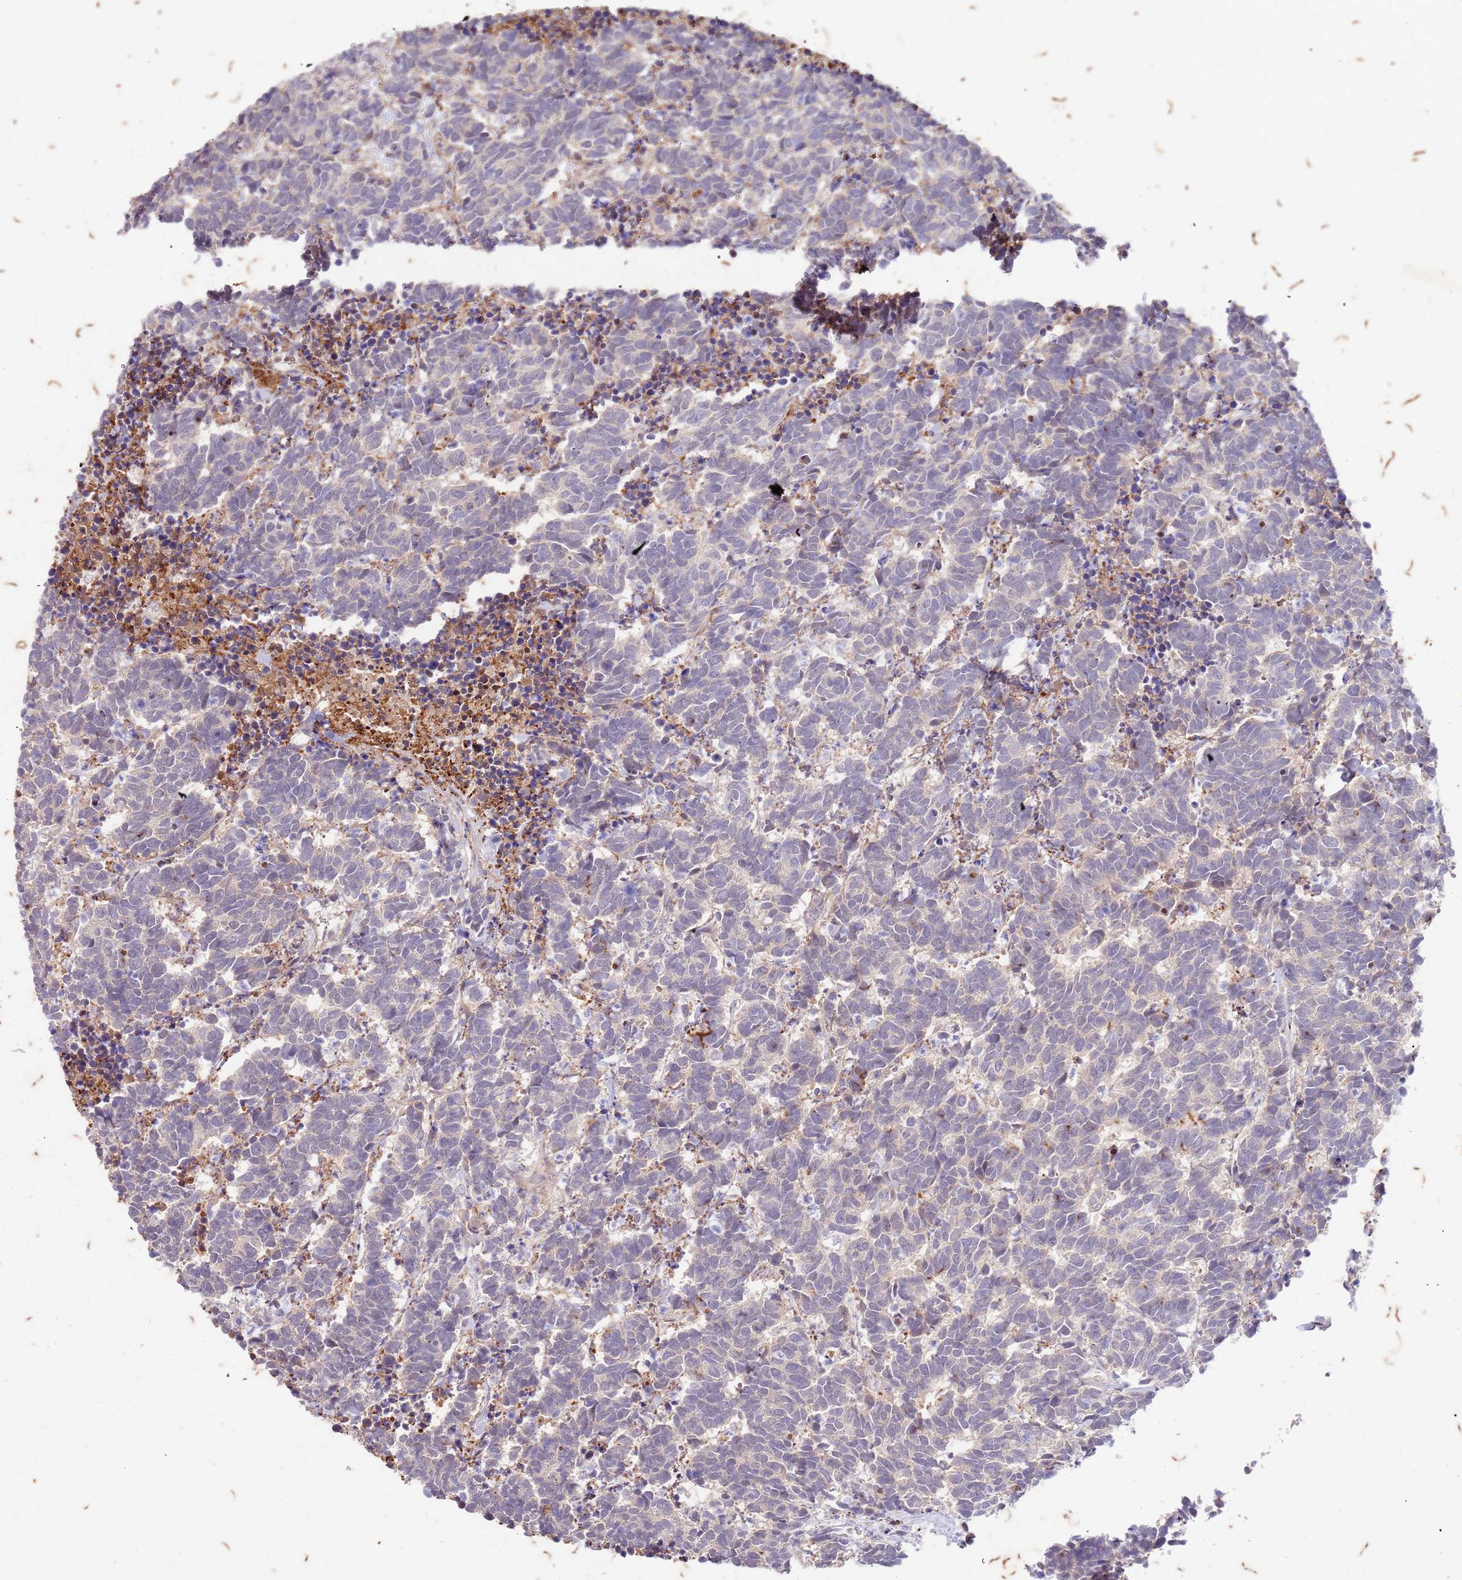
{"staining": {"intensity": "negative", "quantity": "none", "location": "none"}, "tissue": "carcinoid", "cell_type": "Tumor cells", "image_type": "cancer", "snomed": [{"axis": "morphology", "description": "Carcinoma, NOS"}, {"axis": "morphology", "description": "Carcinoid, malignant, NOS"}, {"axis": "topography", "description": "Prostate"}], "caption": "High magnification brightfield microscopy of carcinoid stained with DAB (brown) and counterstained with hematoxylin (blue): tumor cells show no significant expression.", "gene": "RAPGEF3", "patient": {"sex": "male", "age": 57}}